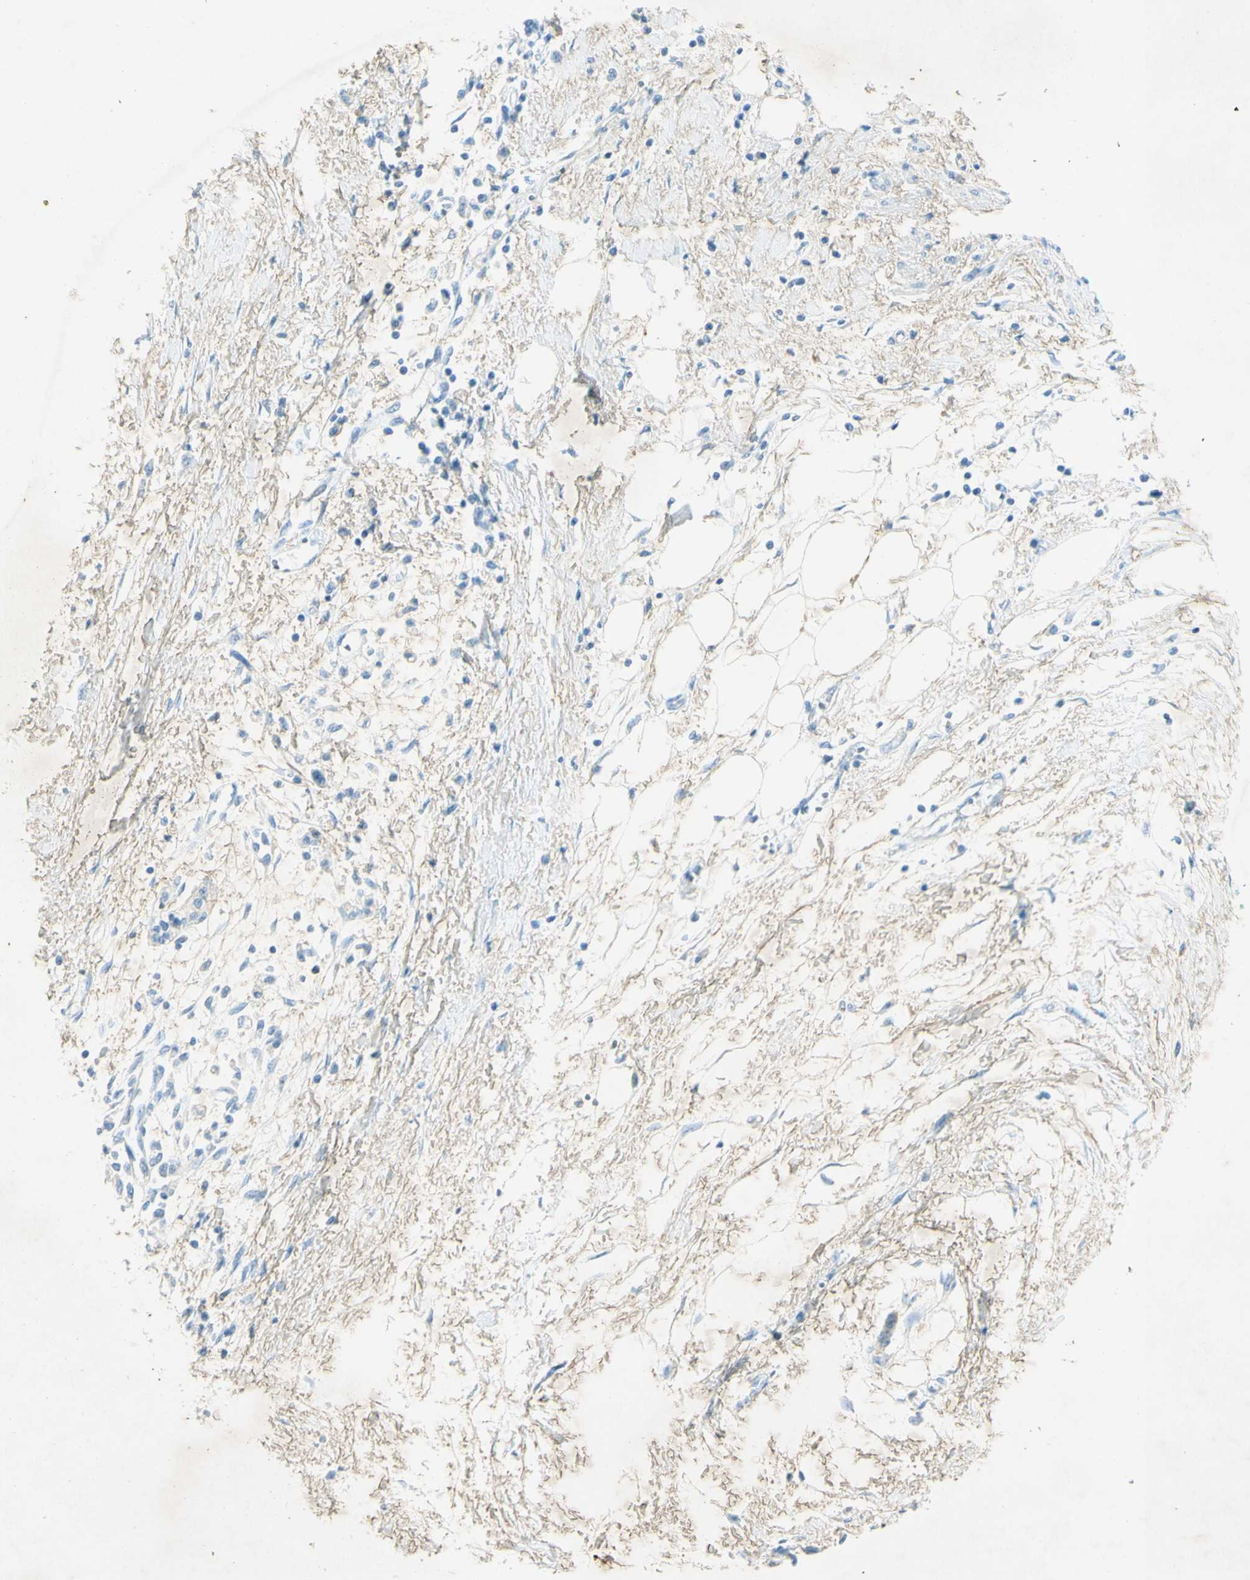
{"staining": {"intensity": "weak", "quantity": ">75%", "location": "cytoplasmic/membranous"}, "tissue": "pancreatic cancer", "cell_type": "Tumor cells", "image_type": "cancer", "snomed": [{"axis": "morphology", "description": "Adenocarcinoma, NOS"}, {"axis": "topography", "description": "Pancreas"}], "caption": "Immunohistochemical staining of human adenocarcinoma (pancreatic) reveals low levels of weak cytoplasmic/membranous expression in approximately >75% of tumor cells.", "gene": "GDF15", "patient": {"sex": "male", "age": 56}}